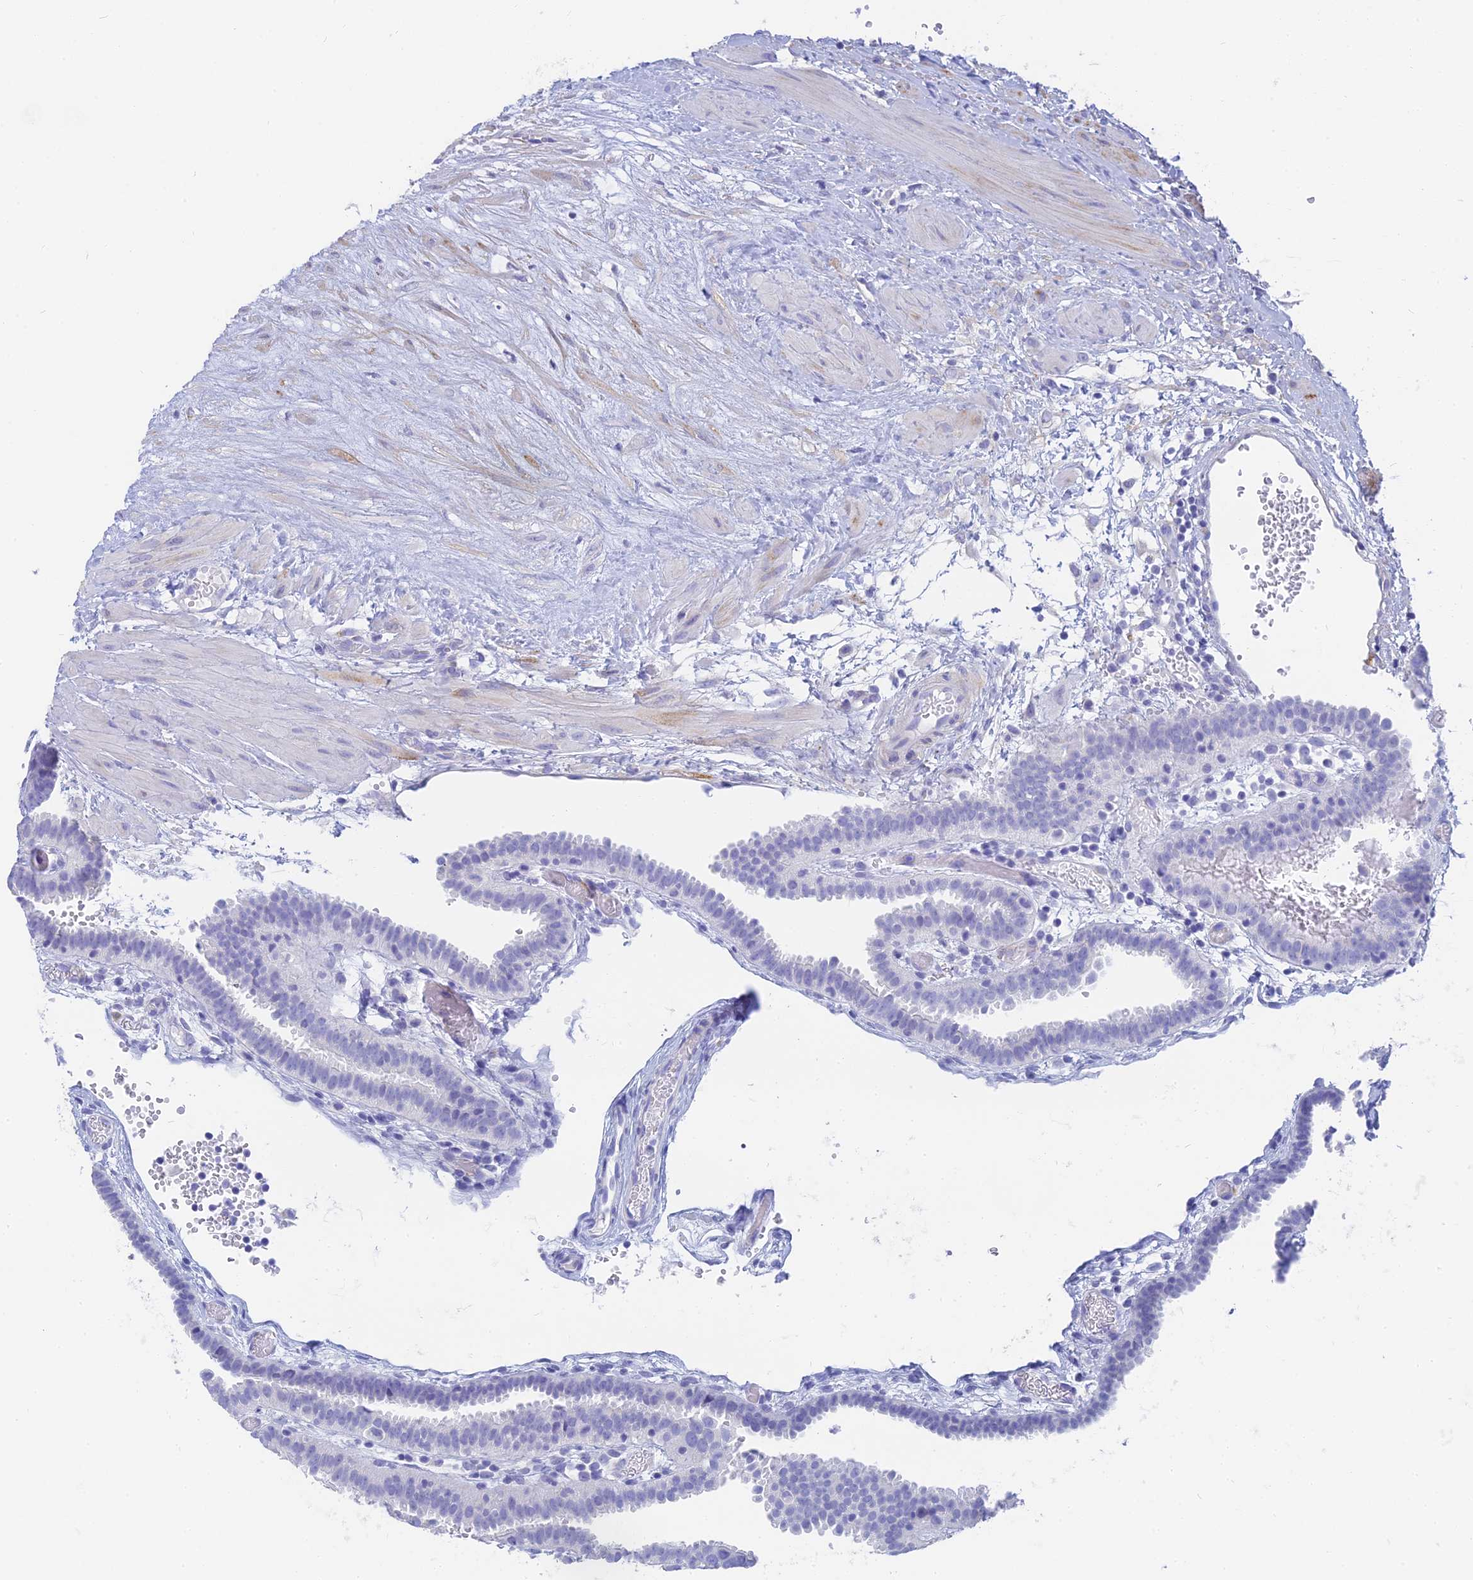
{"staining": {"intensity": "negative", "quantity": "none", "location": "none"}, "tissue": "fallopian tube", "cell_type": "Glandular cells", "image_type": "normal", "snomed": [{"axis": "morphology", "description": "Normal tissue, NOS"}, {"axis": "topography", "description": "Fallopian tube"}], "caption": "DAB immunohistochemical staining of benign human fallopian tube displays no significant staining in glandular cells.", "gene": "SLC36A2", "patient": {"sex": "female", "age": 37}}